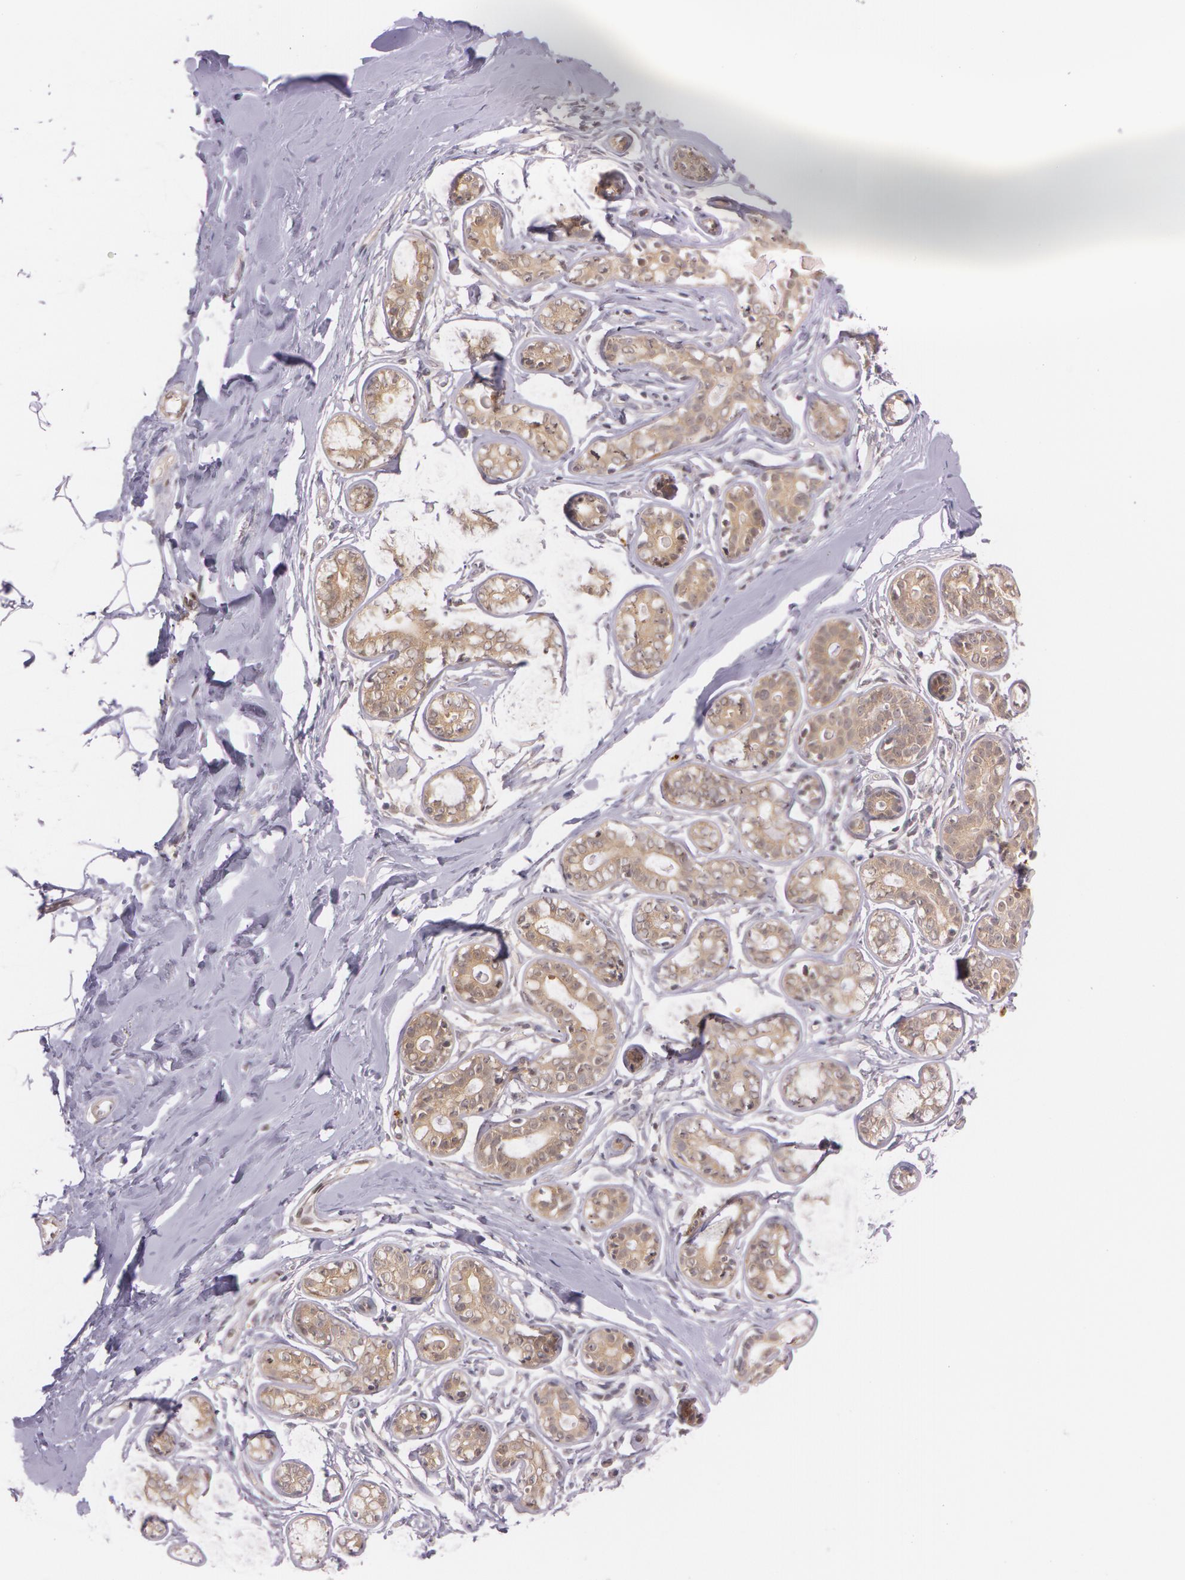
{"staining": {"intensity": "negative", "quantity": "none", "location": "none"}, "tissue": "breast", "cell_type": "Adipocytes", "image_type": "normal", "snomed": [{"axis": "morphology", "description": "Normal tissue, NOS"}, {"axis": "topography", "description": "Breast"}], "caption": "This is an immunohistochemistry (IHC) histopathology image of unremarkable human breast. There is no staining in adipocytes.", "gene": "ATG2B", "patient": {"sex": "female", "age": 22}}